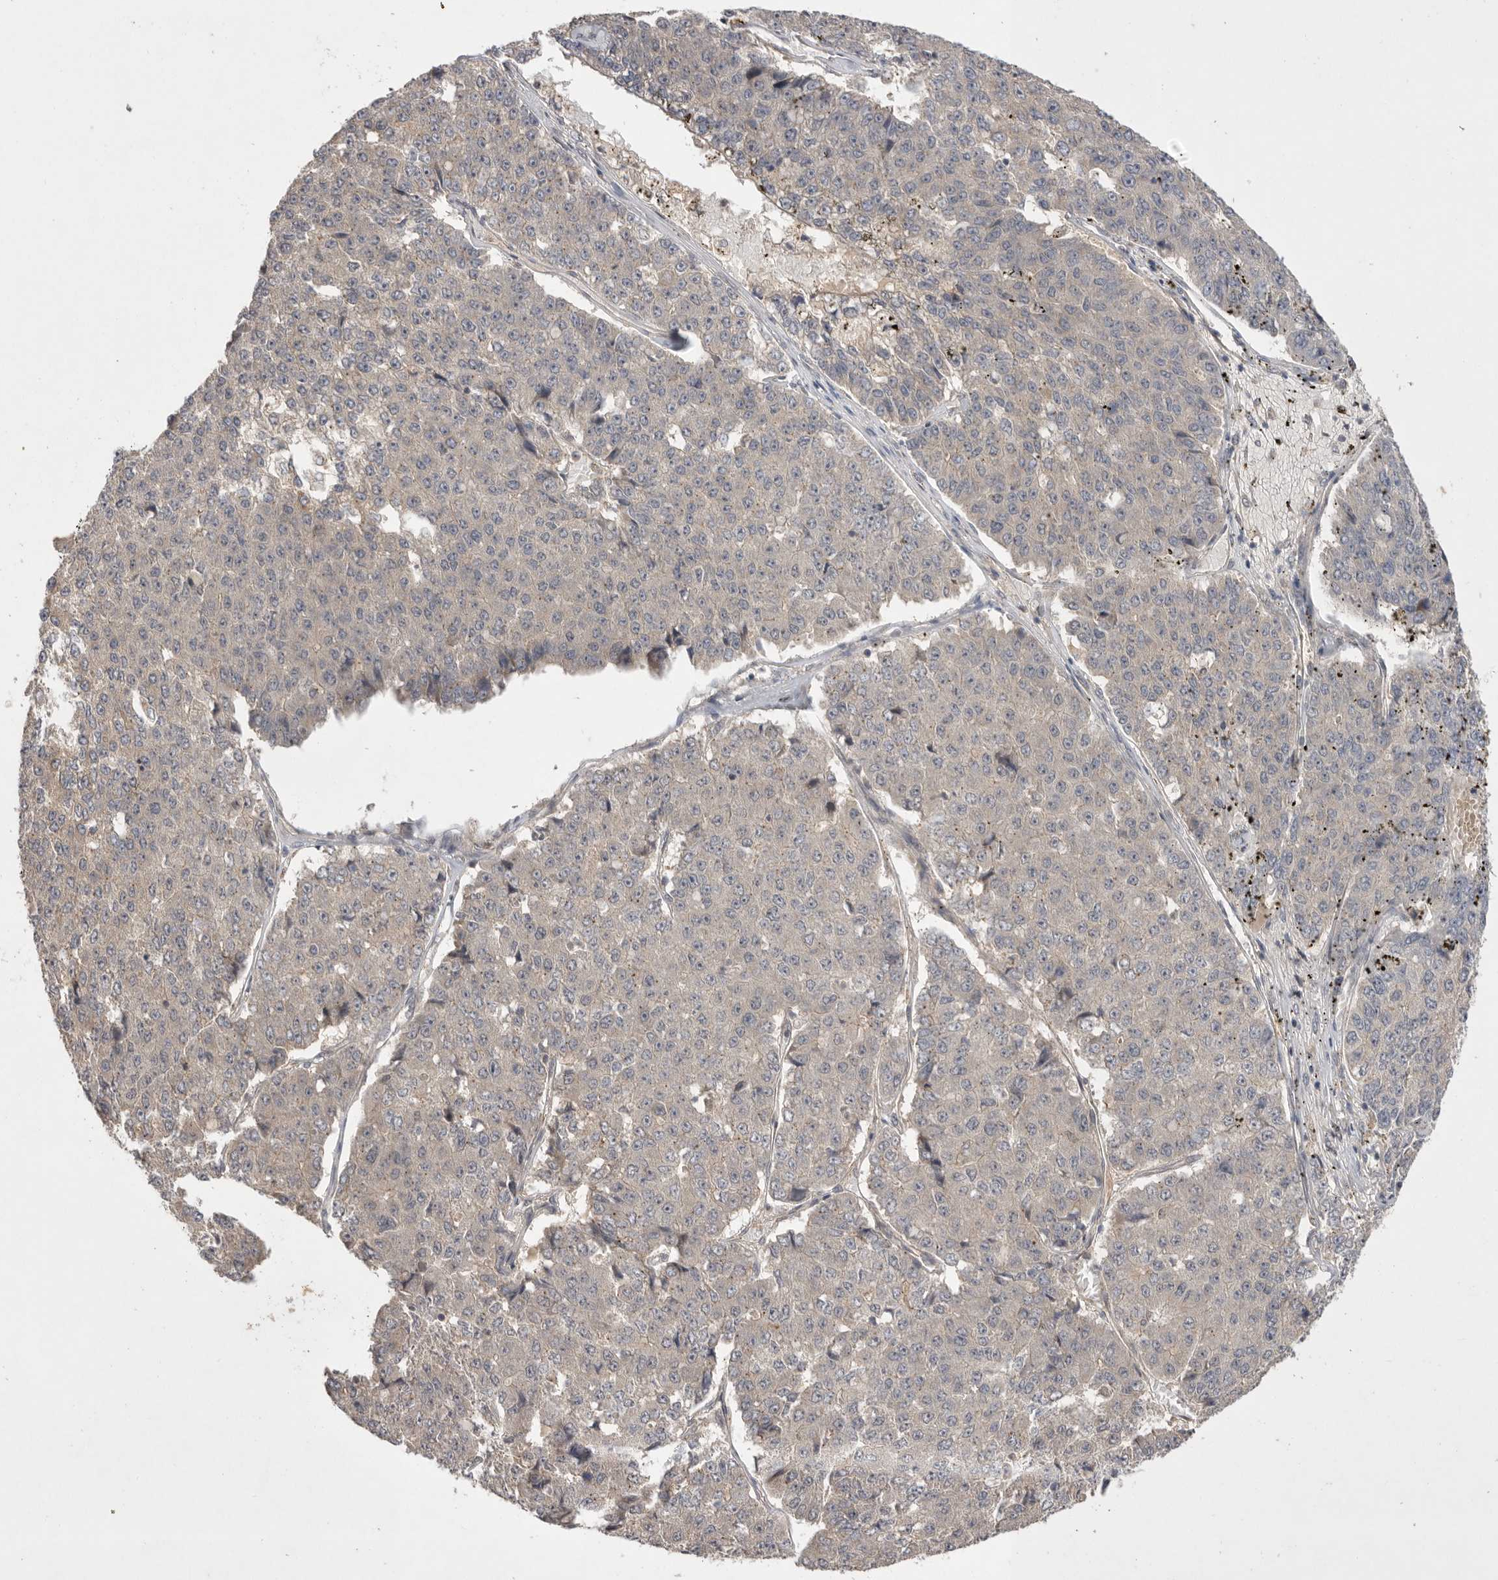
{"staining": {"intensity": "negative", "quantity": "none", "location": "none"}, "tissue": "pancreatic cancer", "cell_type": "Tumor cells", "image_type": "cancer", "snomed": [{"axis": "morphology", "description": "Adenocarcinoma, NOS"}, {"axis": "topography", "description": "Pancreas"}], "caption": "This is a image of IHC staining of pancreatic adenocarcinoma, which shows no positivity in tumor cells.", "gene": "NRCAM", "patient": {"sex": "male", "age": 50}}